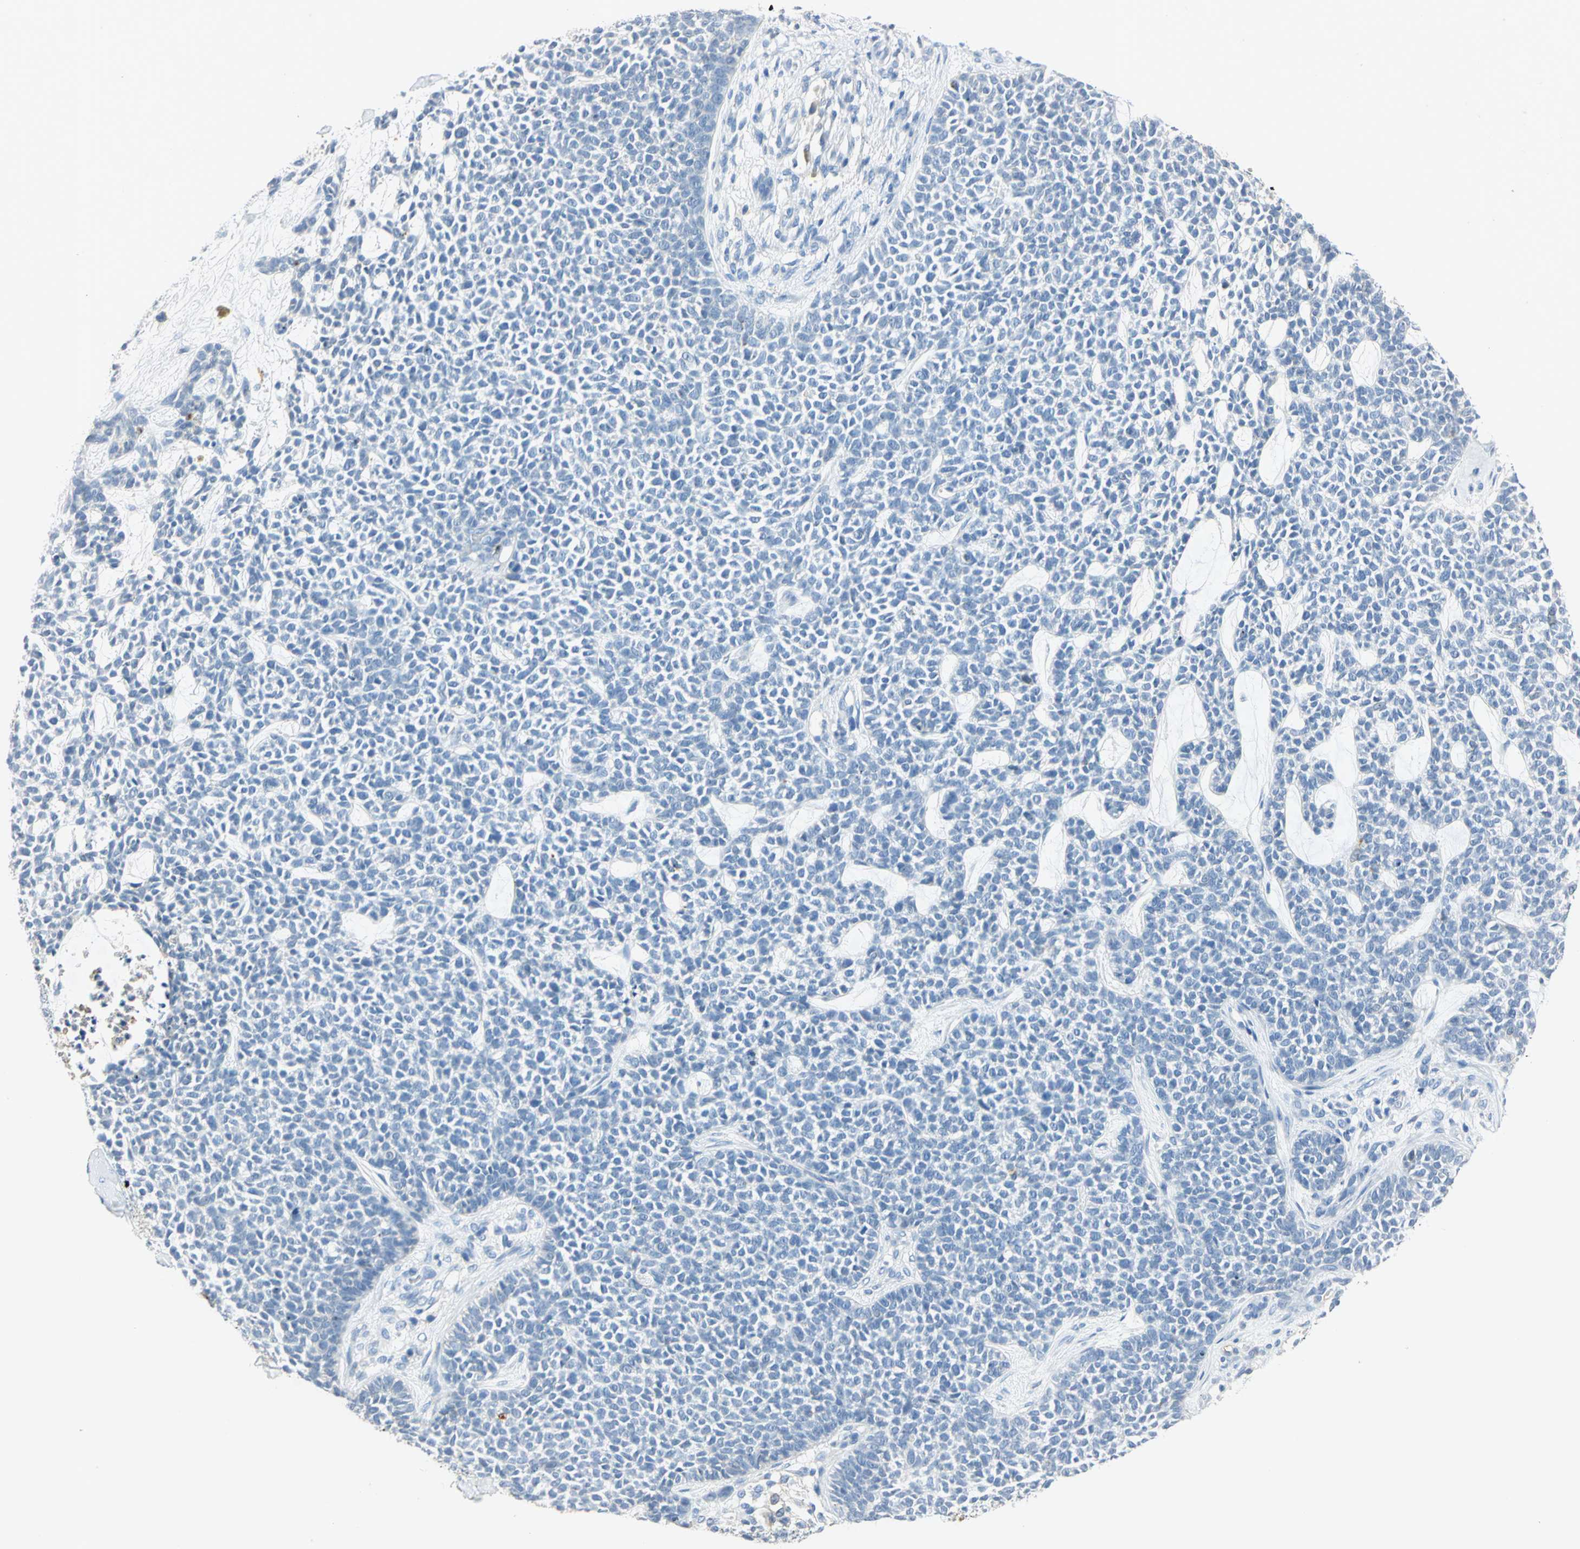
{"staining": {"intensity": "negative", "quantity": "none", "location": "none"}, "tissue": "skin cancer", "cell_type": "Tumor cells", "image_type": "cancer", "snomed": [{"axis": "morphology", "description": "Basal cell carcinoma"}, {"axis": "topography", "description": "Skin"}], "caption": "Human skin cancer (basal cell carcinoma) stained for a protein using immunohistochemistry displays no positivity in tumor cells.", "gene": "ANXA4", "patient": {"sex": "female", "age": 84}}